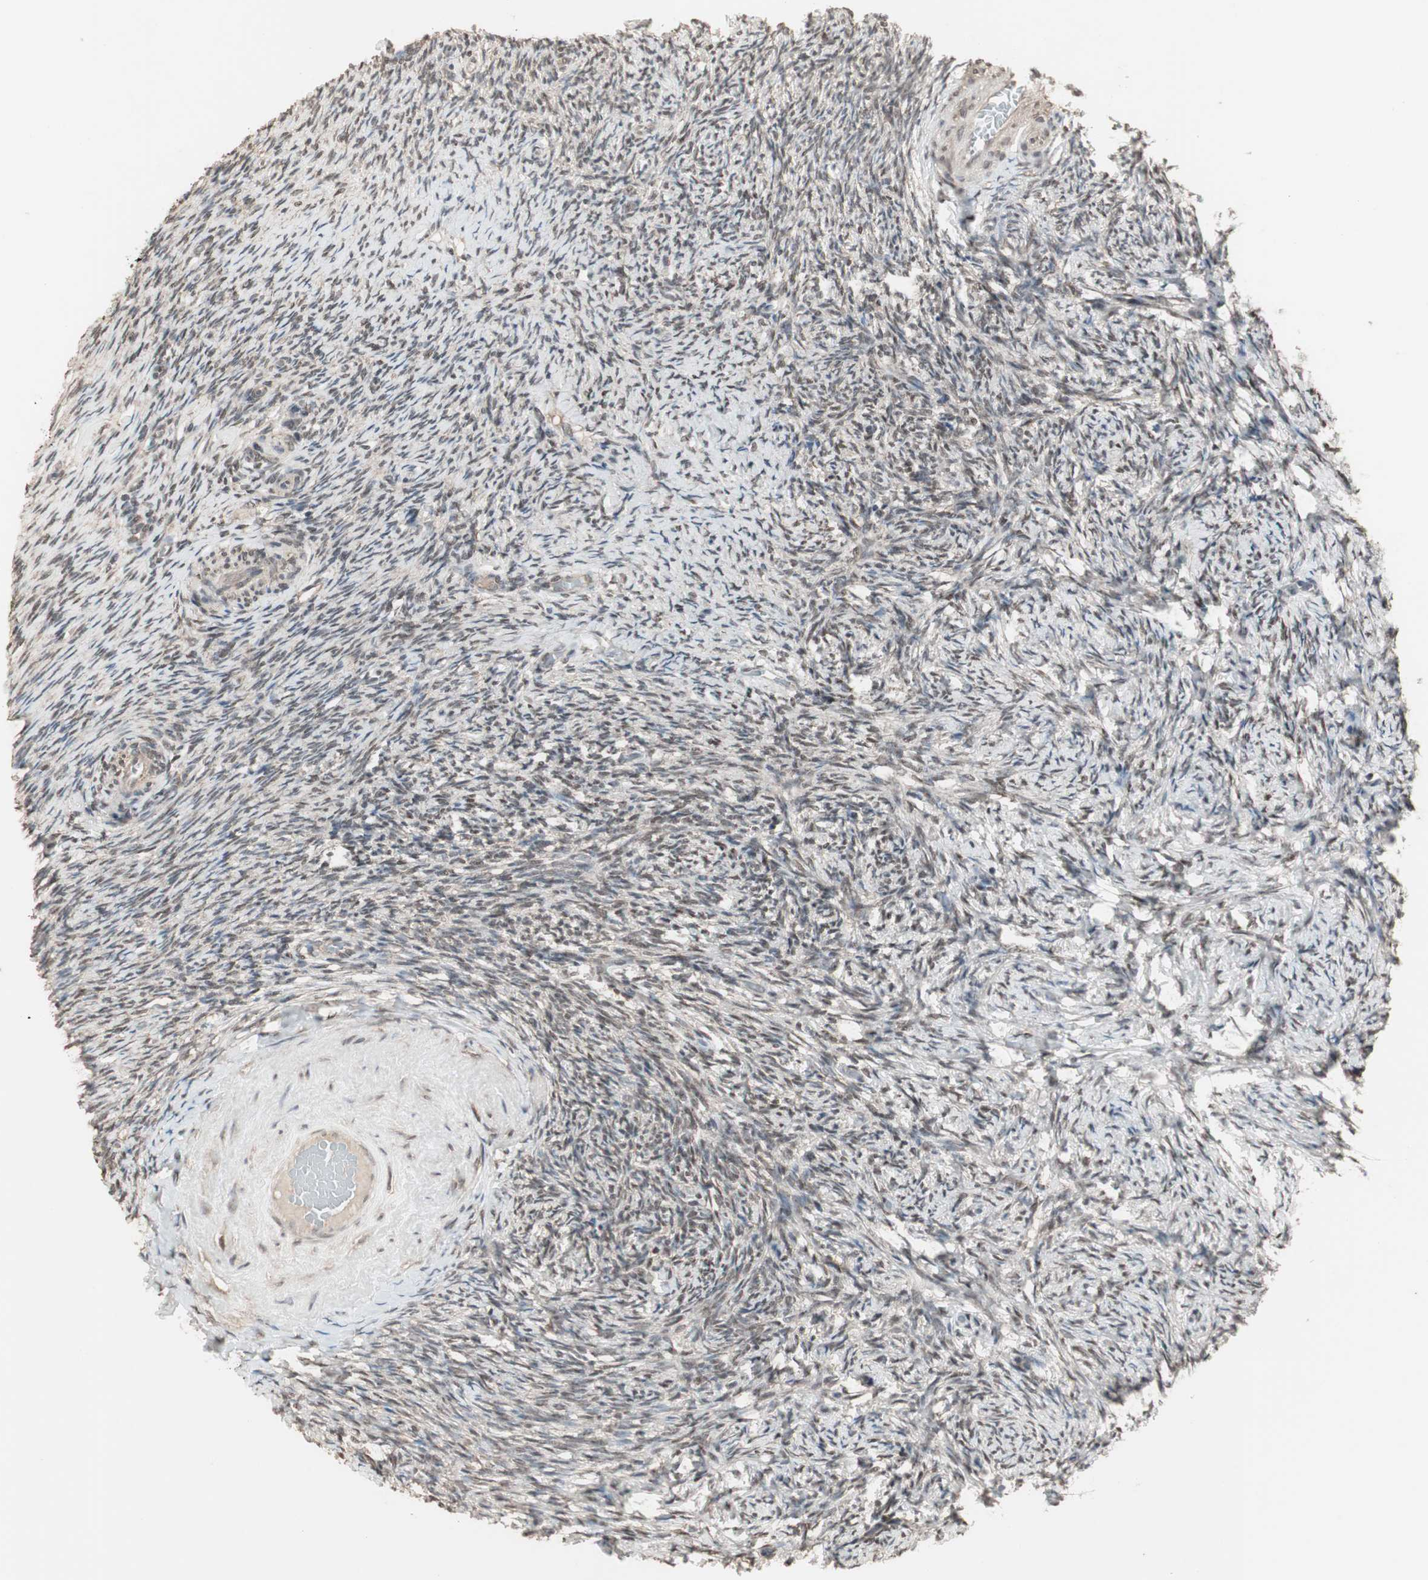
{"staining": {"intensity": "moderate", "quantity": ">75%", "location": "nuclear"}, "tissue": "ovary", "cell_type": "Follicle cells", "image_type": "normal", "snomed": [{"axis": "morphology", "description": "Normal tissue, NOS"}, {"axis": "topography", "description": "Ovary"}], "caption": "Ovary stained with a brown dye demonstrates moderate nuclear positive staining in approximately >75% of follicle cells.", "gene": "ZHX2", "patient": {"sex": "female", "age": 60}}